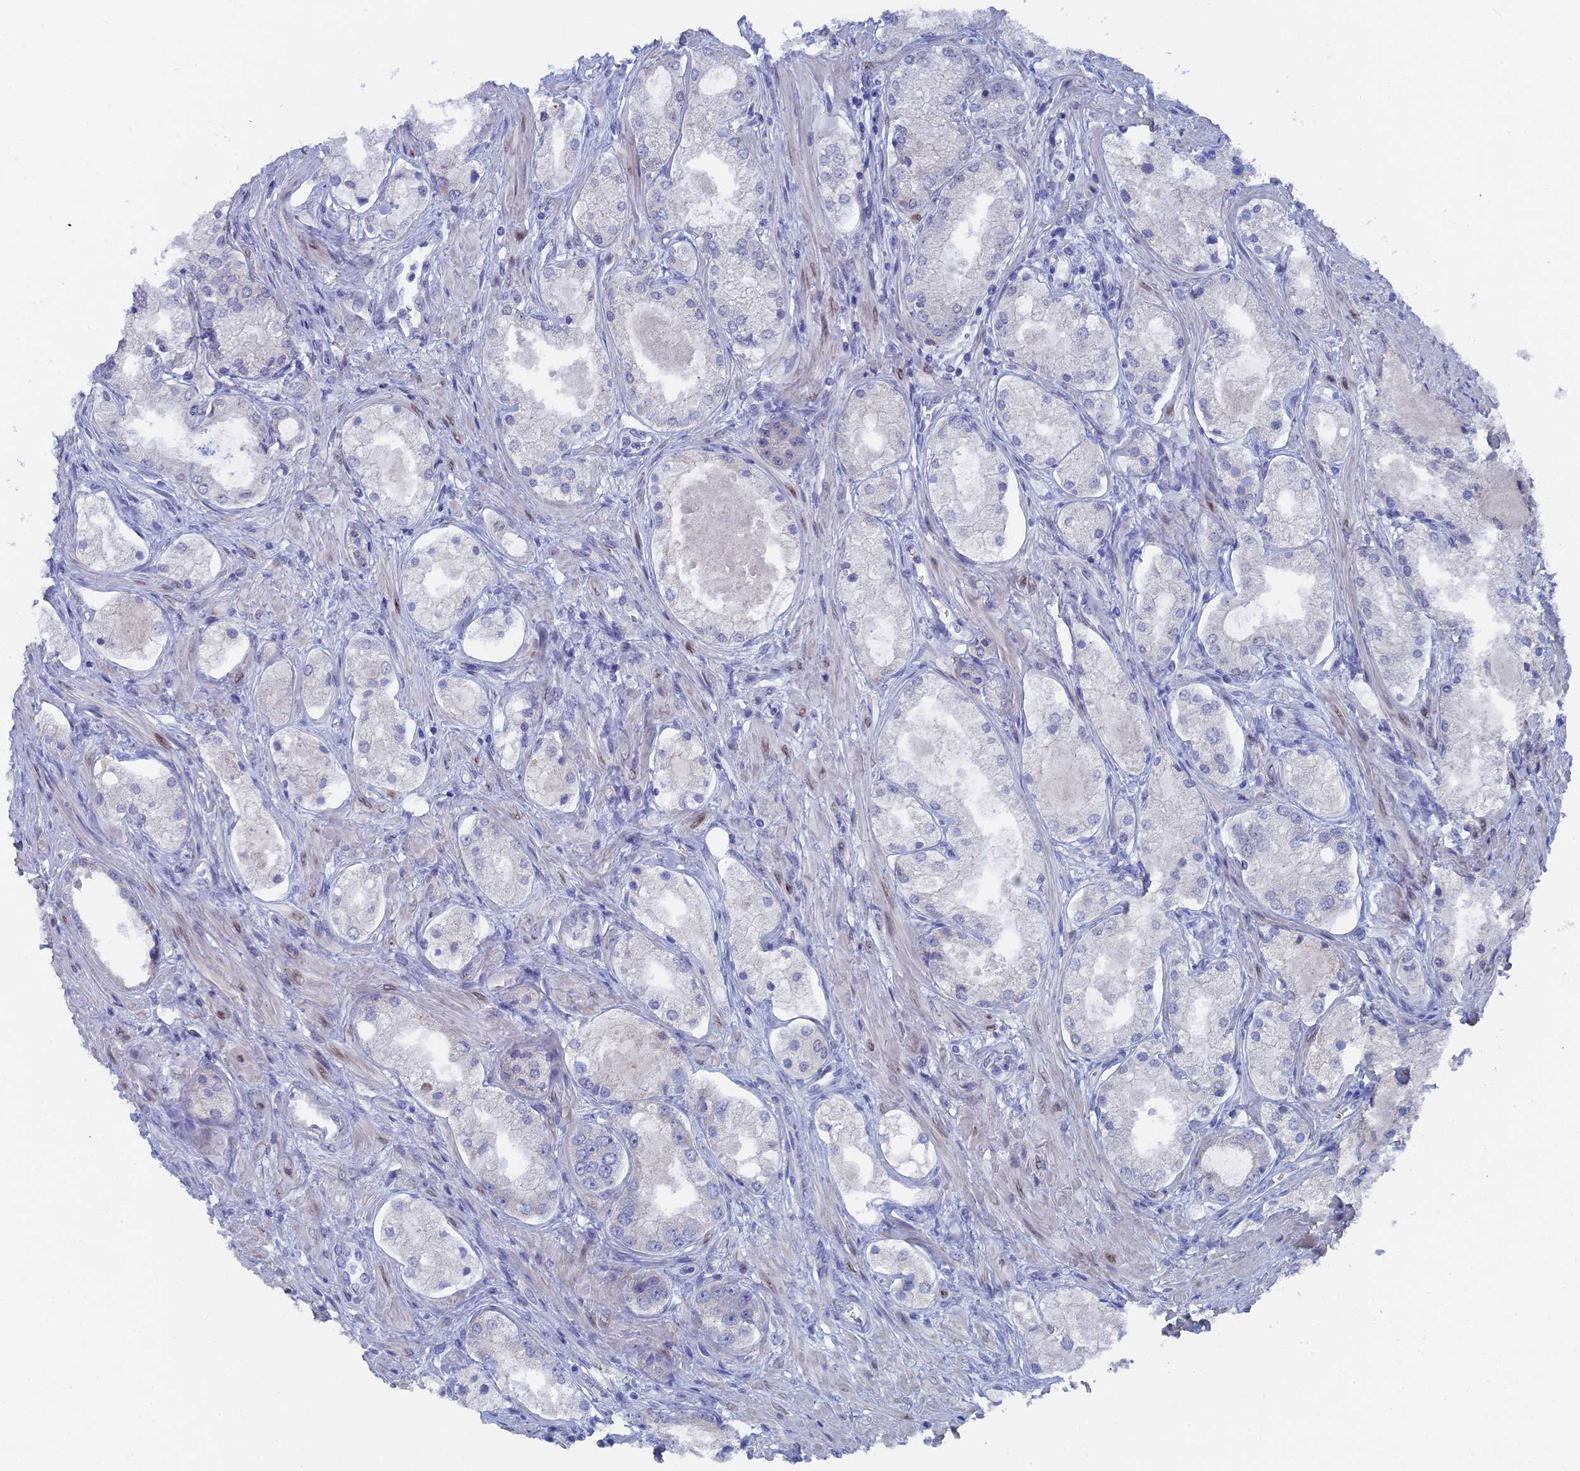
{"staining": {"intensity": "negative", "quantity": "none", "location": "none"}, "tissue": "prostate cancer", "cell_type": "Tumor cells", "image_type": "cancer", "snomed": [{"axis": "morphology", "description": "Adenocarcinoma, Low grade"}, {"axis": "topography", "description": "Prostate"}], "caption": "This photomicrograph is of prostate cancer stained with immunohistochemistry to label a protein in brown with the nuclei are counter-stained blue. There is no expression in tumor cells.", "gene": "TMEM161A", "patient": {"sex": "male", "age": 68}}